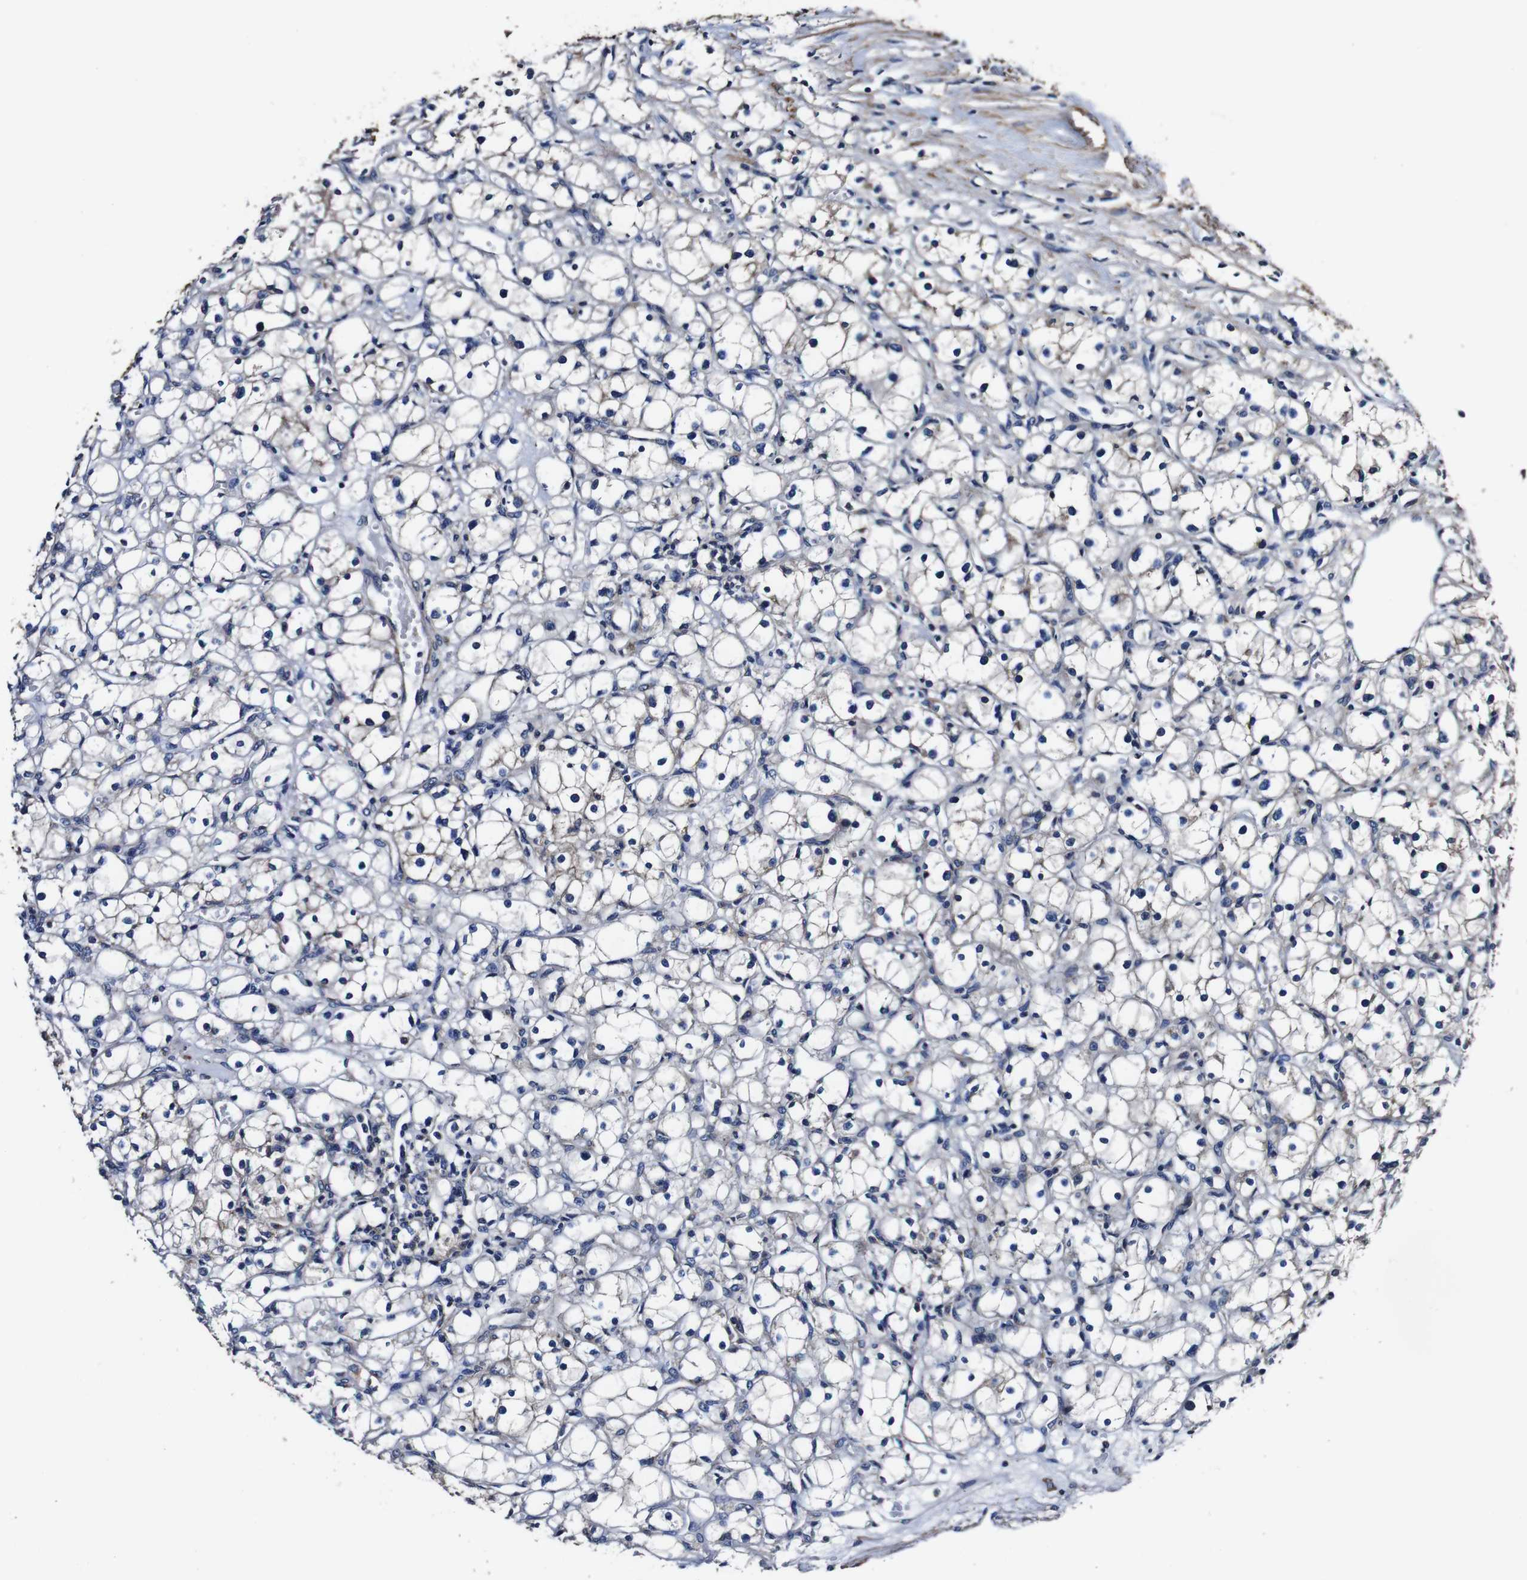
{"staining": {"intensity": "negative", "quantity": "none", "location": "none"}, "tissue": "renal cancer", "cell_type": "Tumor cells", "image_type": "cancer", "snomed": [{"axis": "morphology", "description": "Adenocarcinoma, NOS"}, {"axis": "topography", "description": "Kidney"}], "caption": "Tumor cells show no significant protein positivity in adenocarcinoma (renal). (DAB (3,3'-diaminobenzidine) immunohistochemistry (IHC) with hematoxylin counter stain).", "gene": "PDCD6IP", "patient": {"sex": "male", "age": 56}}